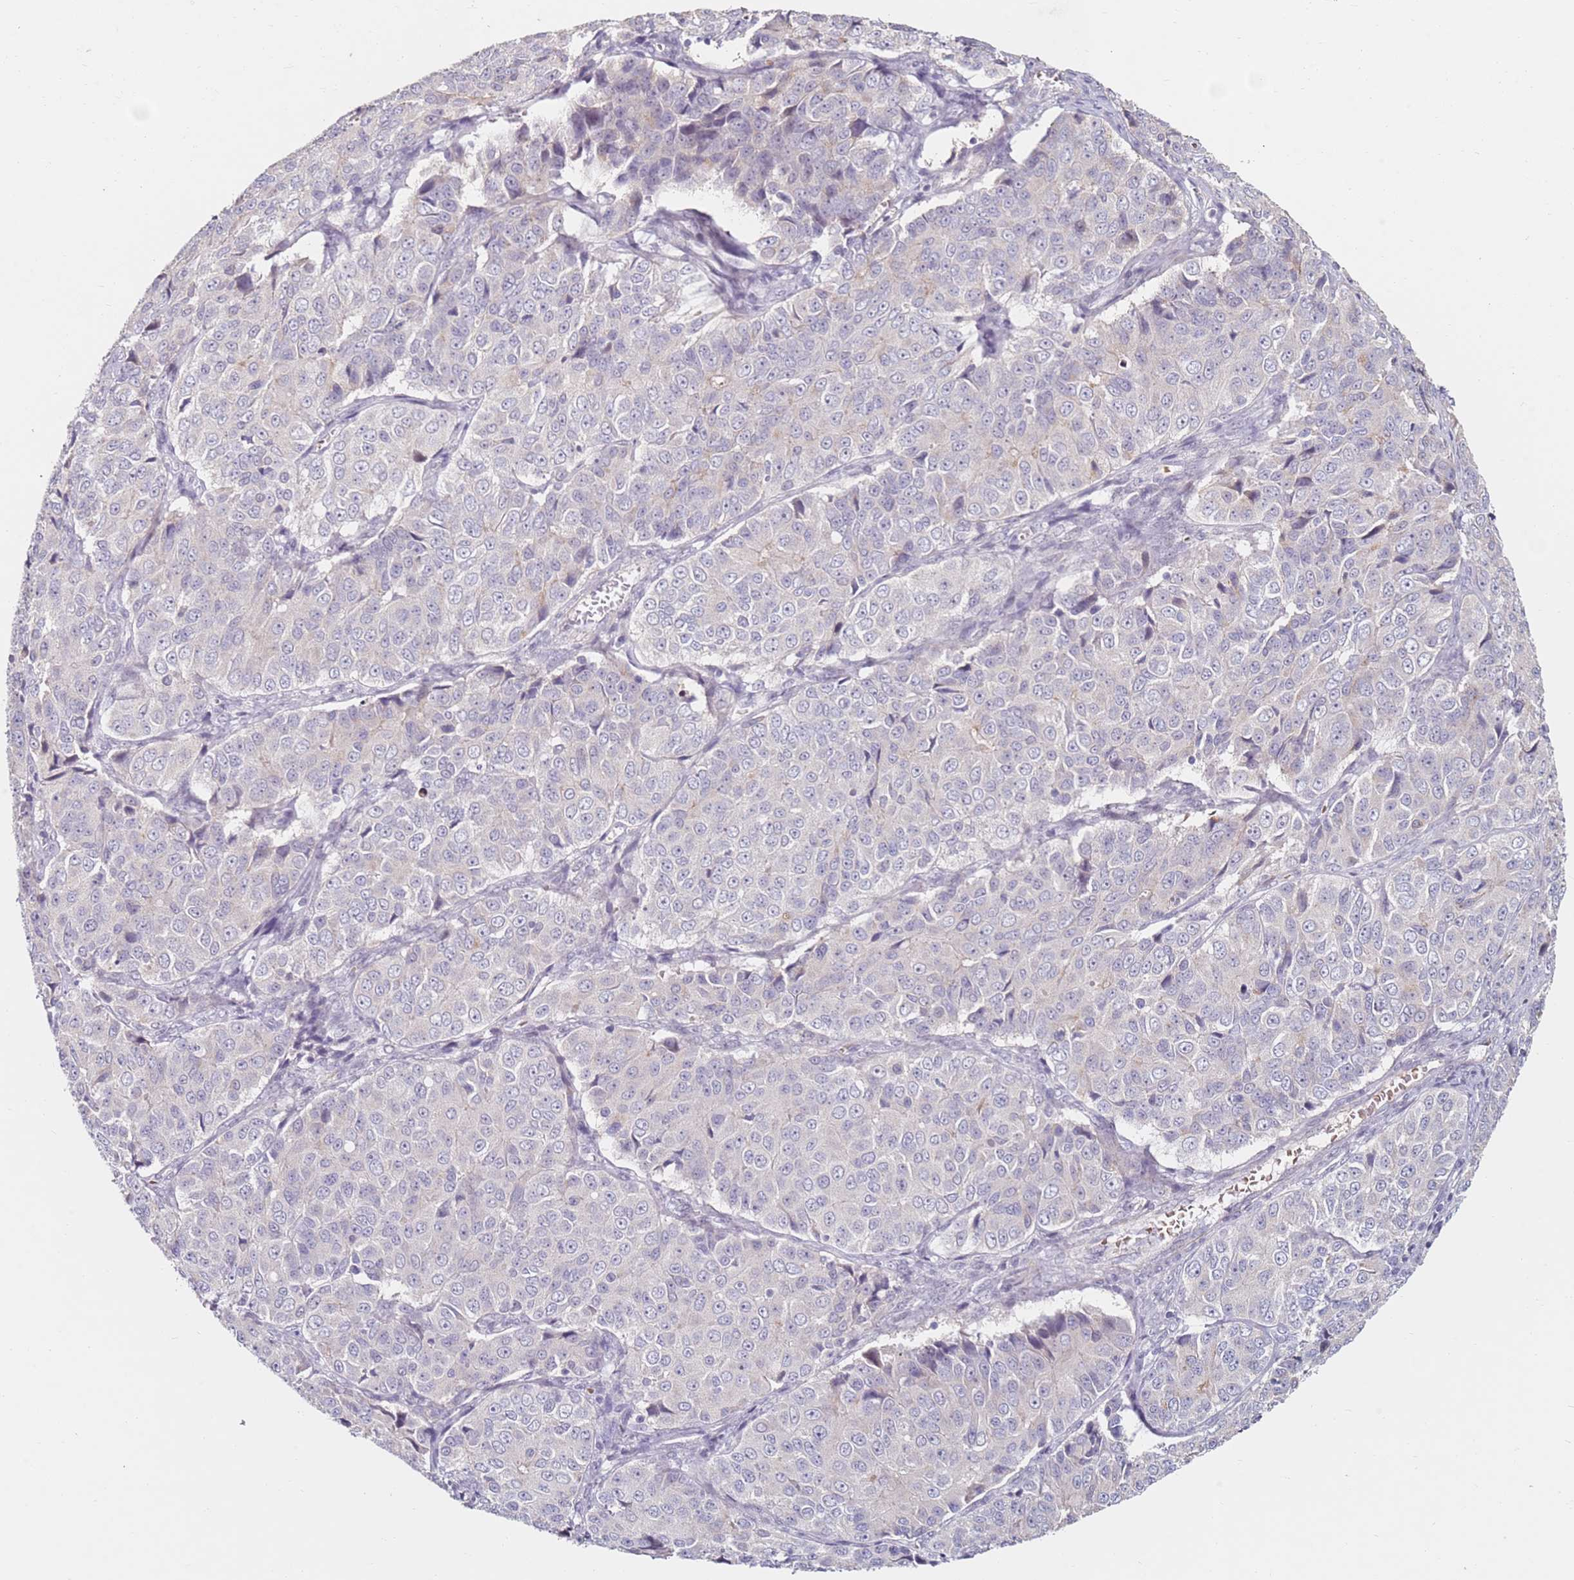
{"staining": {"intensity": "negative", "quantity": "none", "location": "none"}, "tissue": "ovarian cancer", "cell_type": "Tumor cells", "image_type": "cancer", "snomed": [{"axis": "morphology", "description": "Carcinoma, endometroid"}, {"axis": "topography", "description": "Ovary"}], "caption": "Tumor cells show no significant protein positivity in ovarian endometroid carcinoma.", "gene": "RARS2", "patient": {"sex": "female", "age": 51}}